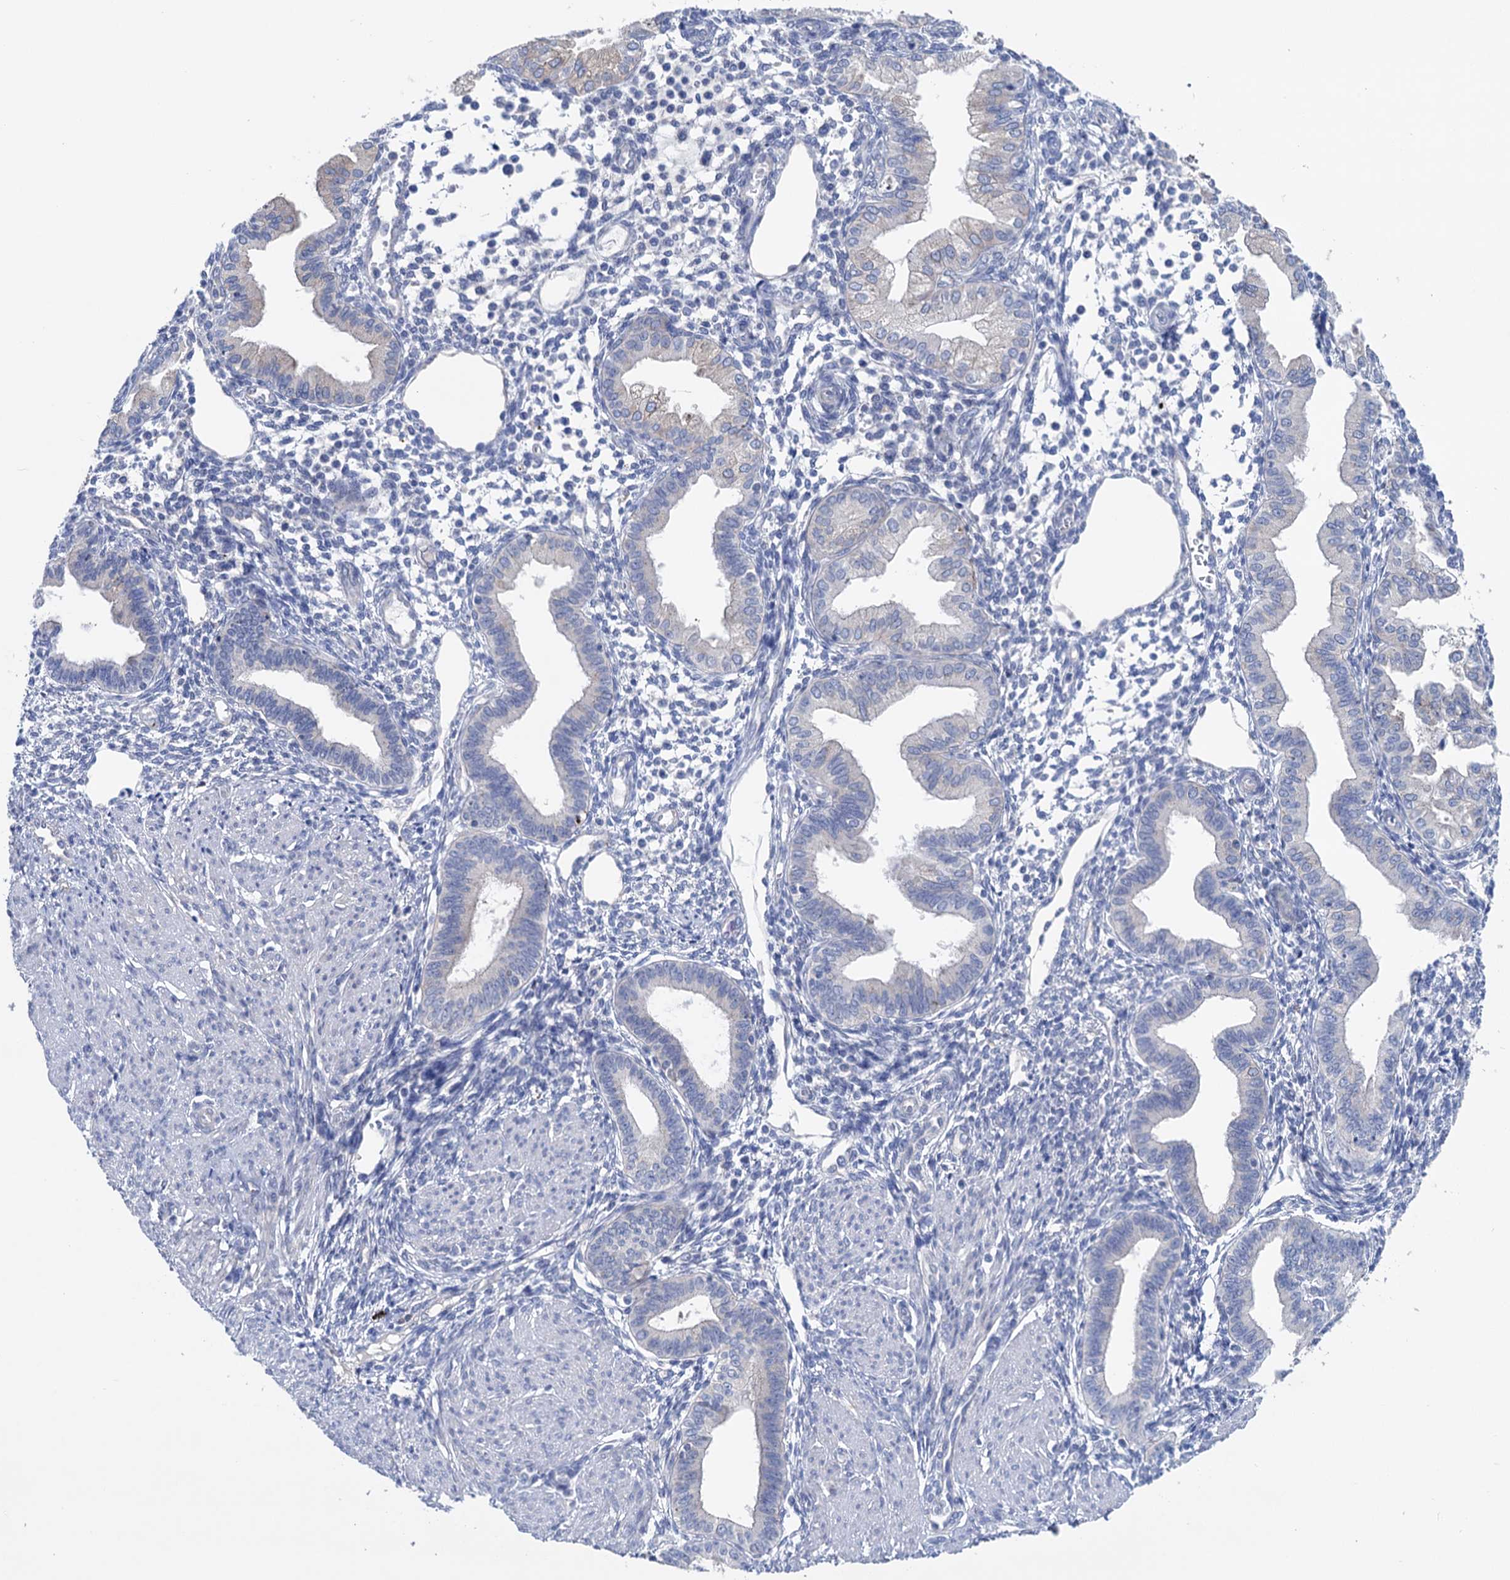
{"staining": {"intensity": "negative", "quantity": "none", "location": "none"}, "tissue": "endometrium", "cell_type": "Cells in endometrial stroma", "image_type": "normal", "snomed": [{"axis": "morphology", "description": "Normal tissue, NOS"}, {"axis": "topography", "description": "Endometrium"}], "caption": "High power microscopy image of an immunohistochemistry (IHC) micrograph of normal endometrium, revealing no significant staining in cells in endometrial stroma. The staining was performed using DAB to visualize the protein expression in brown, while the nuclei were stained in blue with hematoxylin (Magnification: 20x).", "gene": "ZNRD2", "patient": {"sex": "female", "age": 53}}